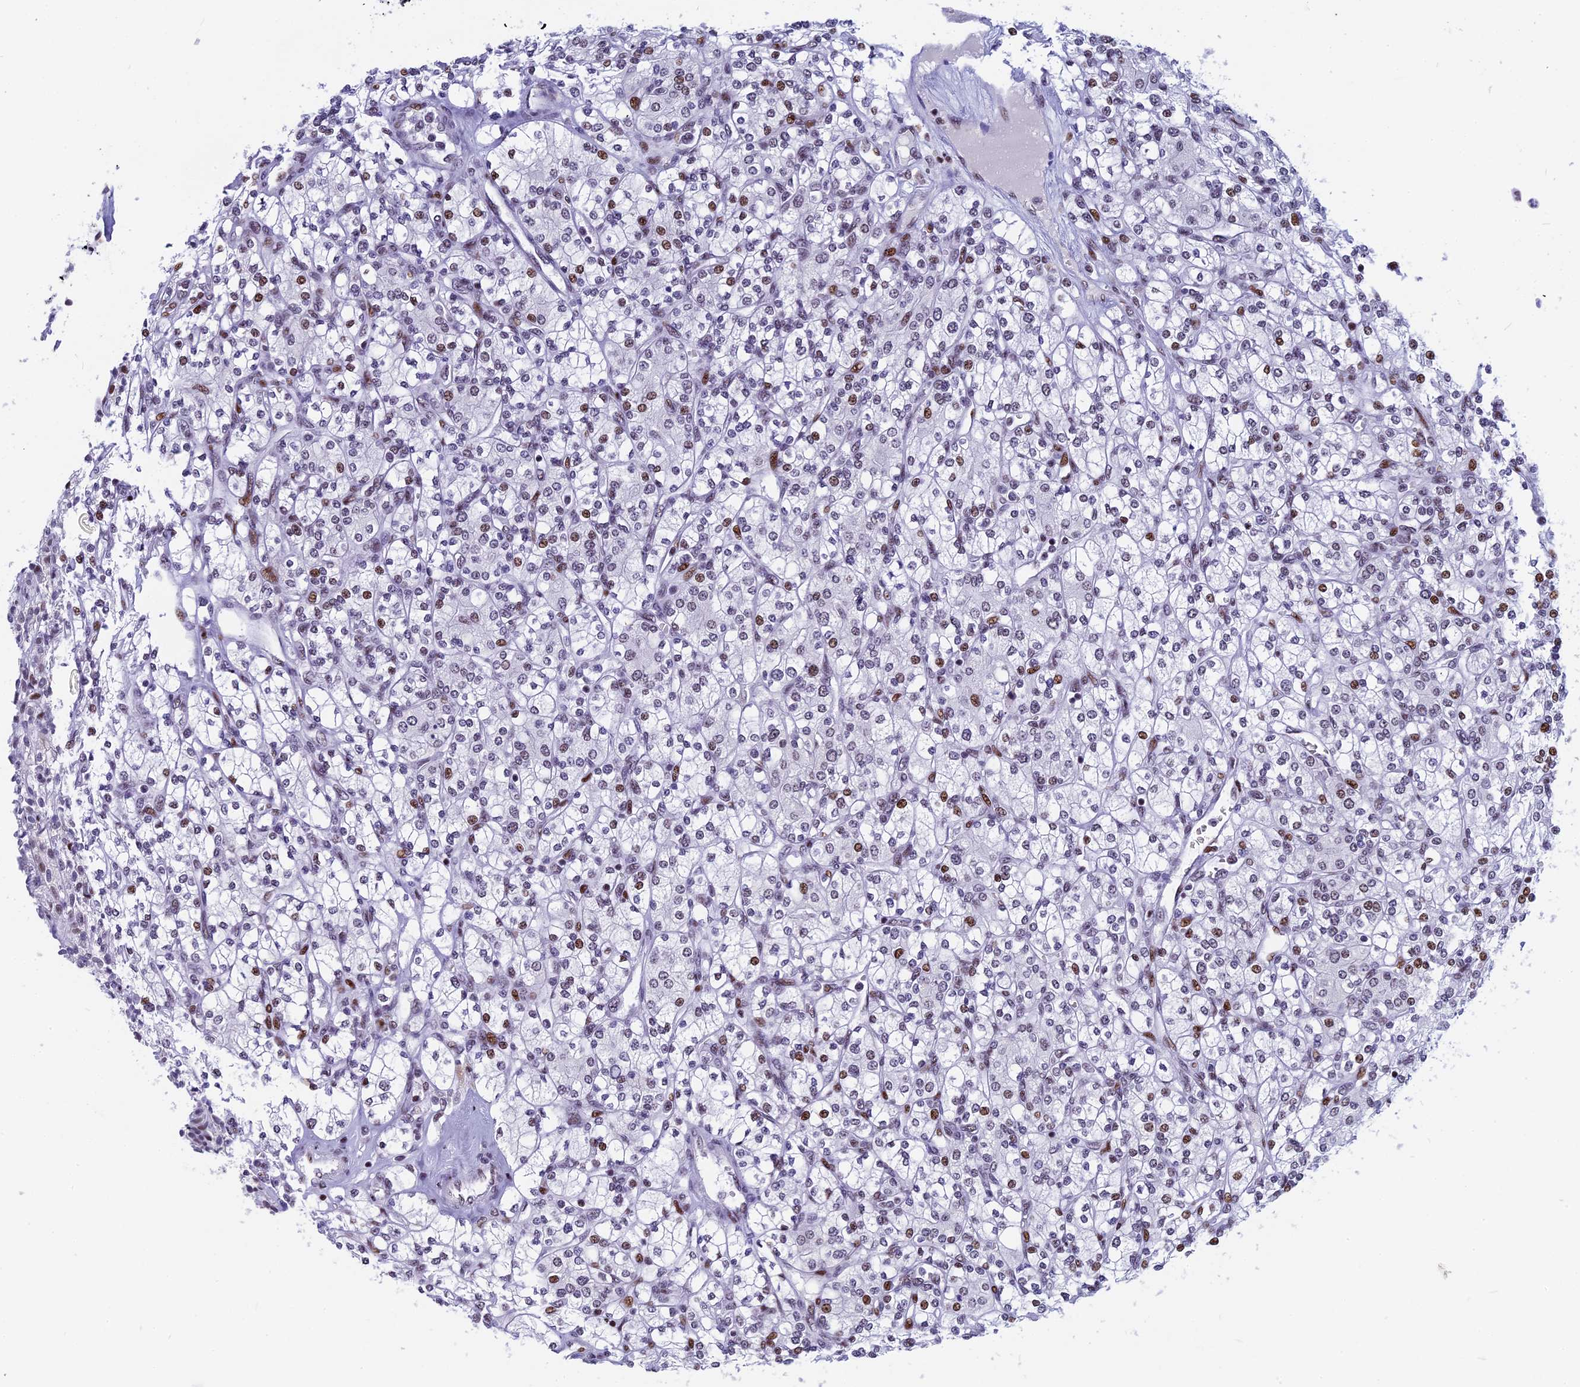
{"staining": {"intensity": "moderate", "quantity": "<25%", "location": "nuclear"}, "tissue": "renal cancer", "cell_type": "Tumor cells", "image_type": "cancer", "snomed": [{"axis": "morphology", "description": "Adenocarcinoma, NOS"}, {"axis": "topography", "description": "Kidney"}], "caption": "This photomicrograph demonstrates immunohistochemistry (IHC) staining of renal cancer, with low moderate nuclear positivity in about <25% of tumor cells.", "gene": "NSA2", "patient": {"sex": "male", "age": 77}}